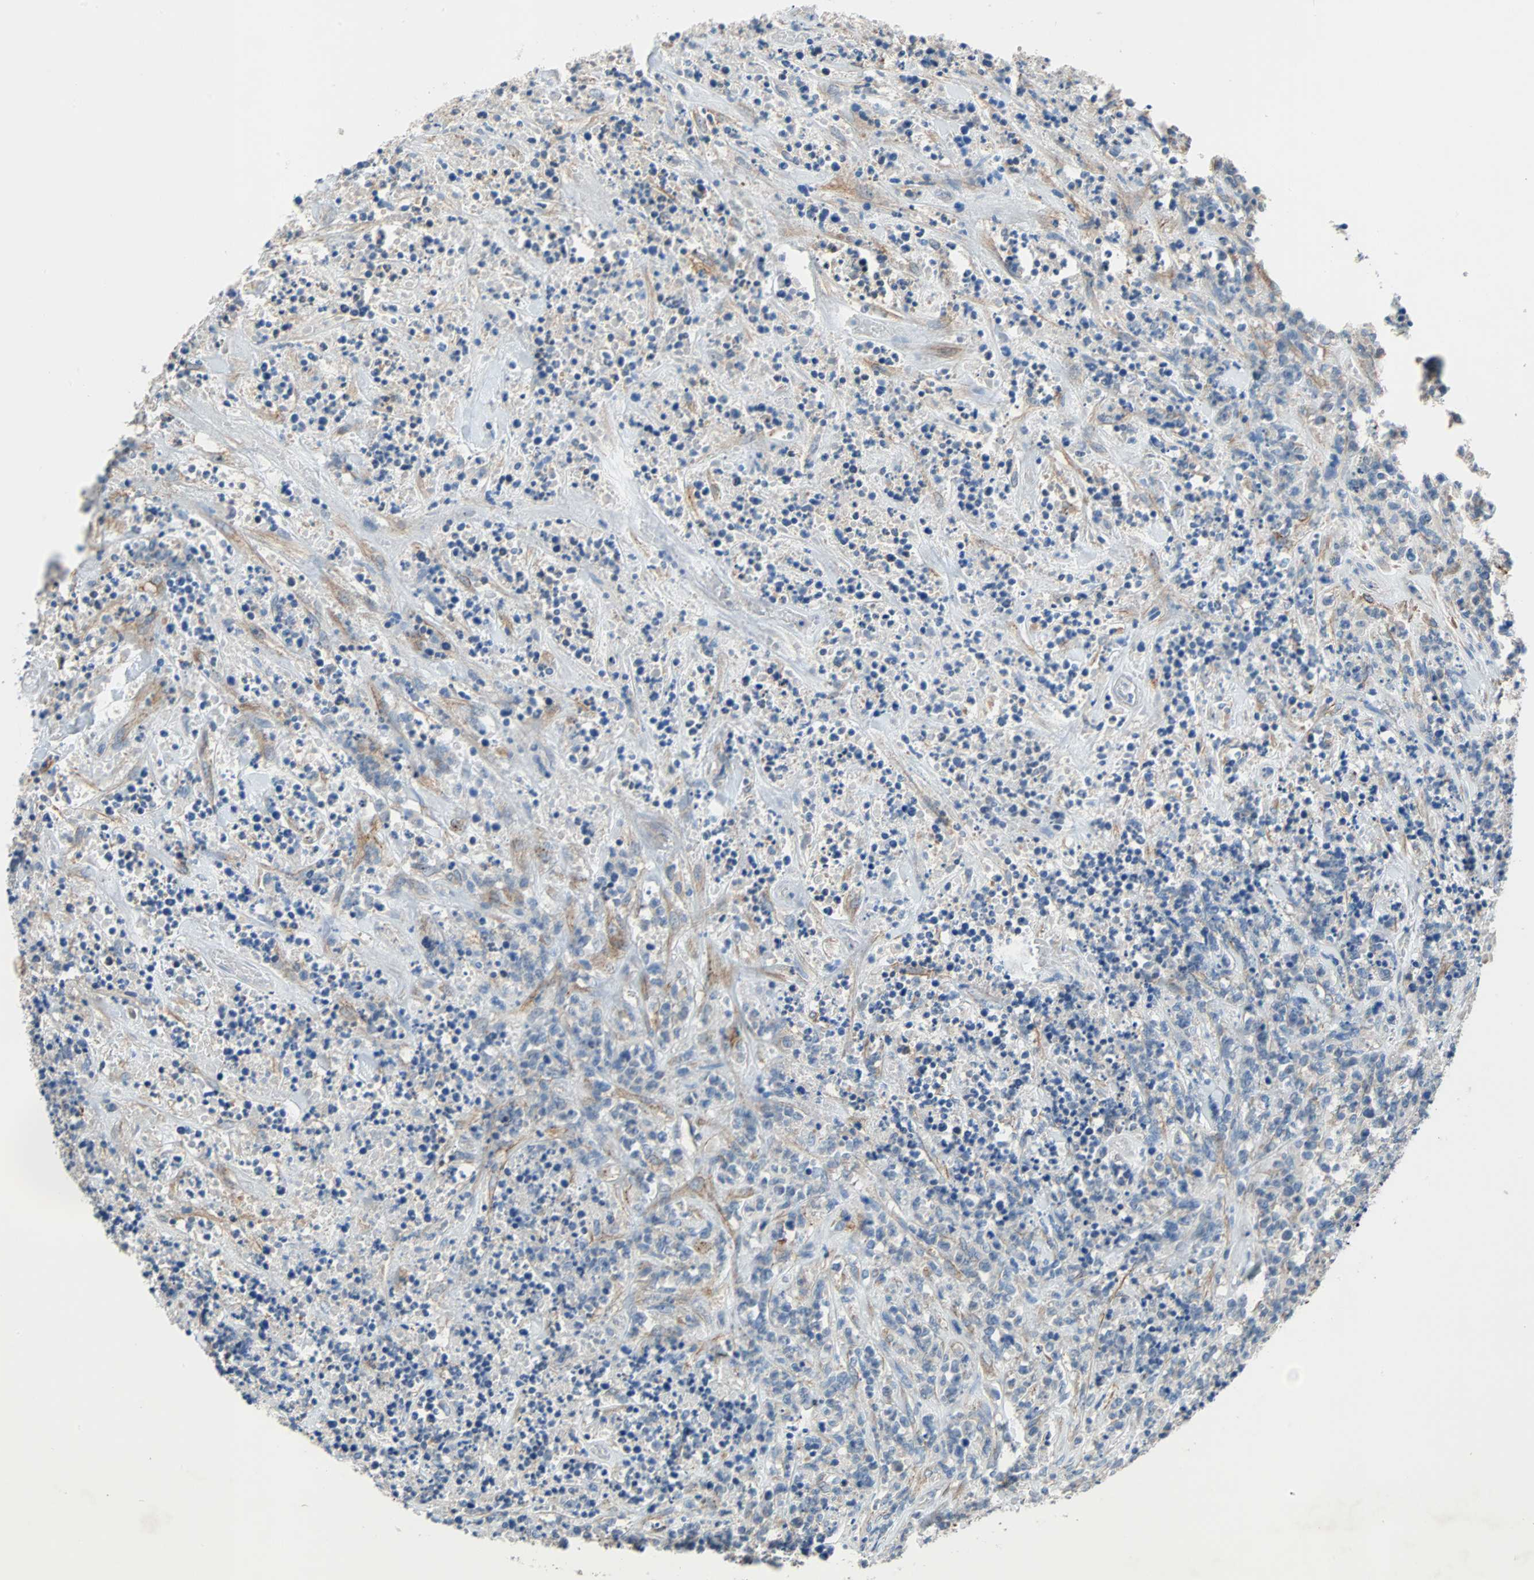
{"staining": {"intensity": "weak", "quantity": "25%-75%", "location": "cytoplasmic/membranous"}, "tissue": "lymphoma", "cell_type": "Tumor cells", "image_type": "cancer", "snomed": [{"axis": "morphology", "description": "Malignant lymphoma, non-Hodgkin's type, High grade"}, {"axis": "topography", "description": "Soft tissue"}], "caption": "A low amount of weak cytoplasmic/membranous expression is present in about 25%-75% of tumor cells in lymphoma tissue.", "gene": "TNFRSF12A", "patient": {"sex": "male", "age": 18}}